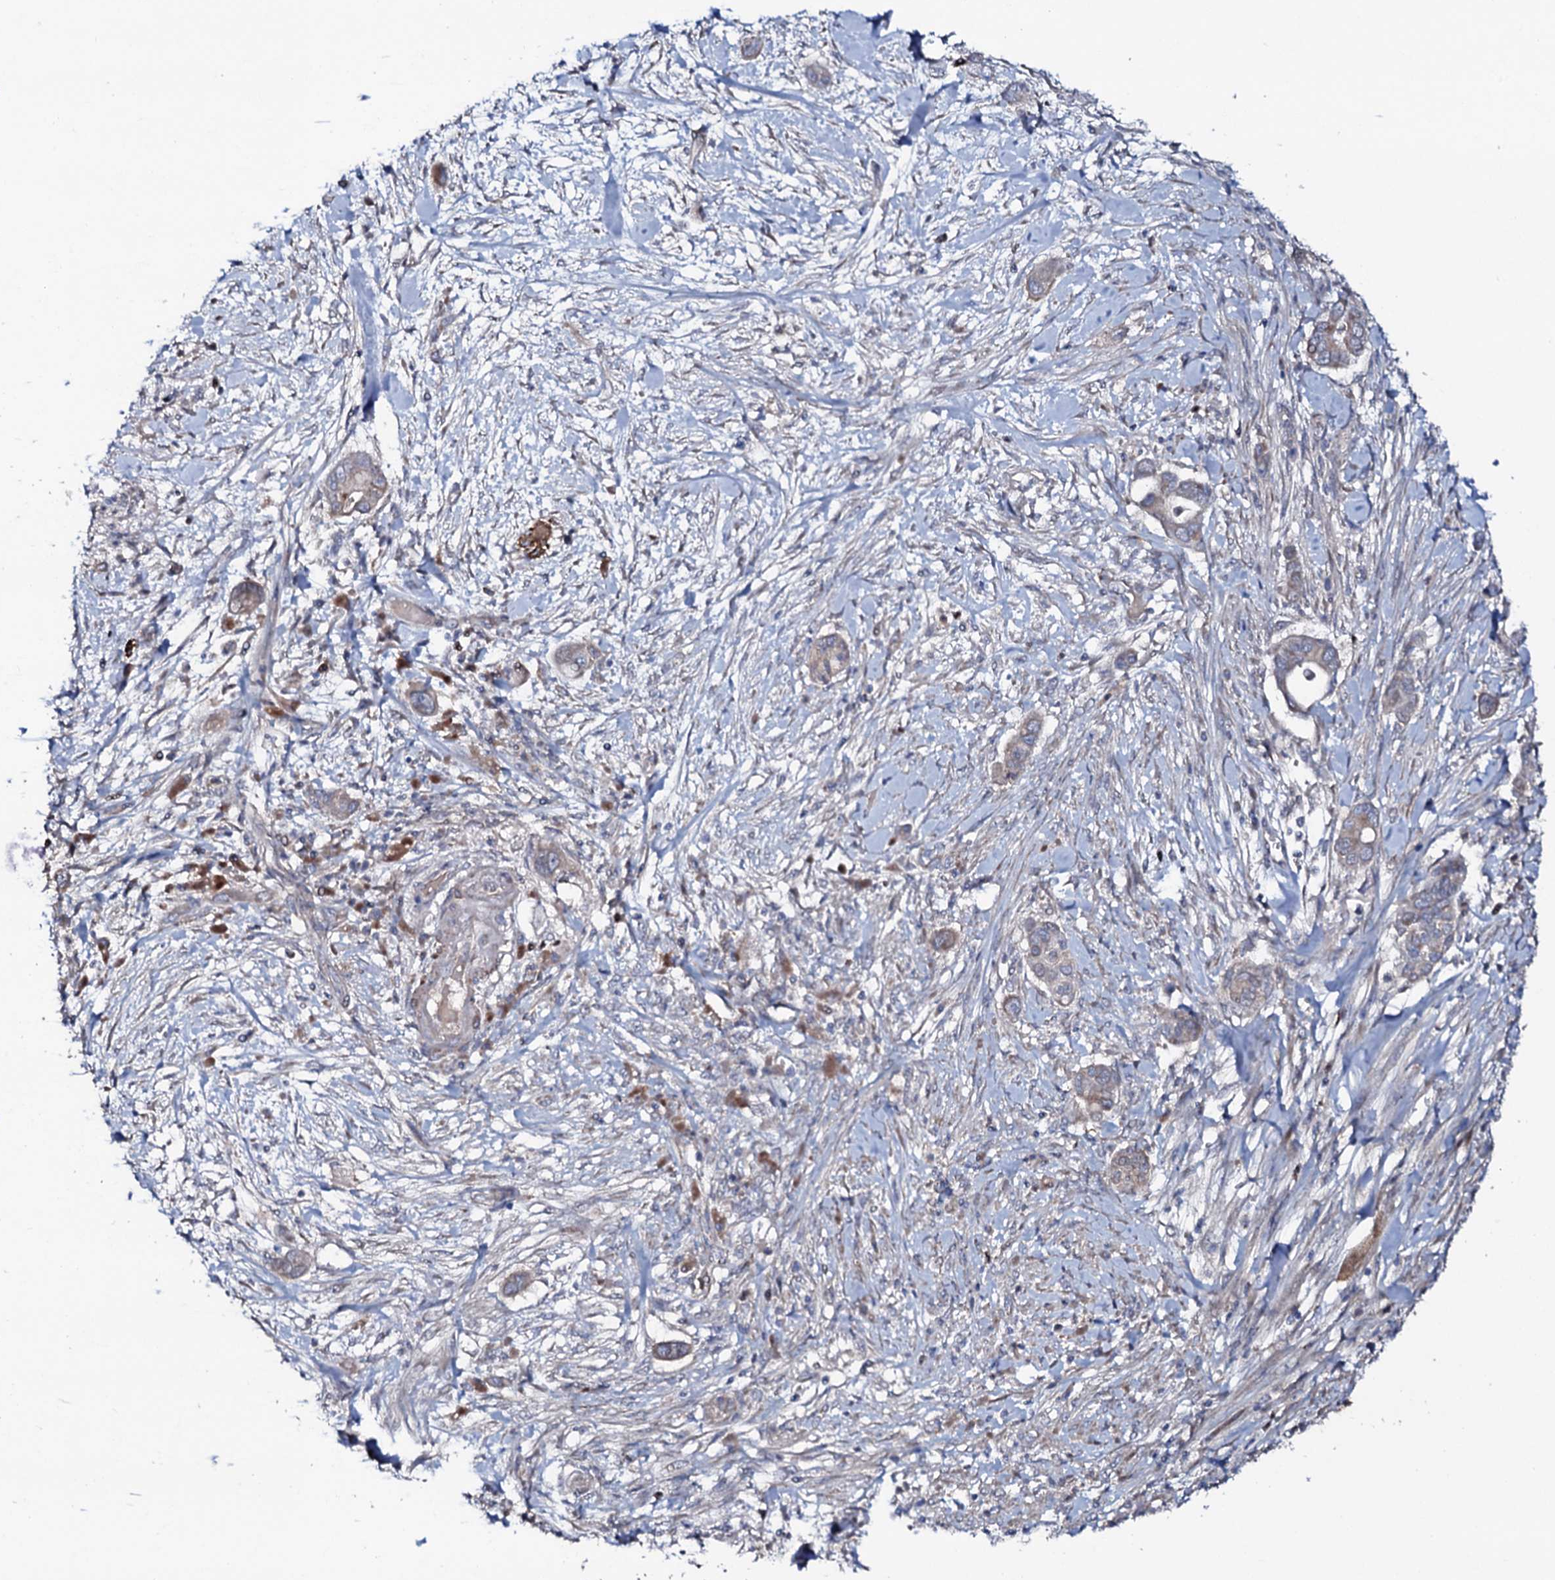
{"staining": {"intensity": "weak", "quantity": "25%-75%", "location": "cytoplasmic/membranous"}, "tissue": "pancreatic cancer", "cell_type": "Tumor cells", "image_type": "cancer", "snomed": [{"axis": "morphology", "description": "Adenocarcinoma, NOS"}, {"axis": "topography", "description": "Pancreas"}], "caption": "Human pancreatic cancer stained for a protein (brown) shows weak cytoplasmic/membranous positive positivity in approximately 25%-75% of tumor cells.", "gene": "PPP1R3D", "patient": {"sex": "male", "age": 68}}